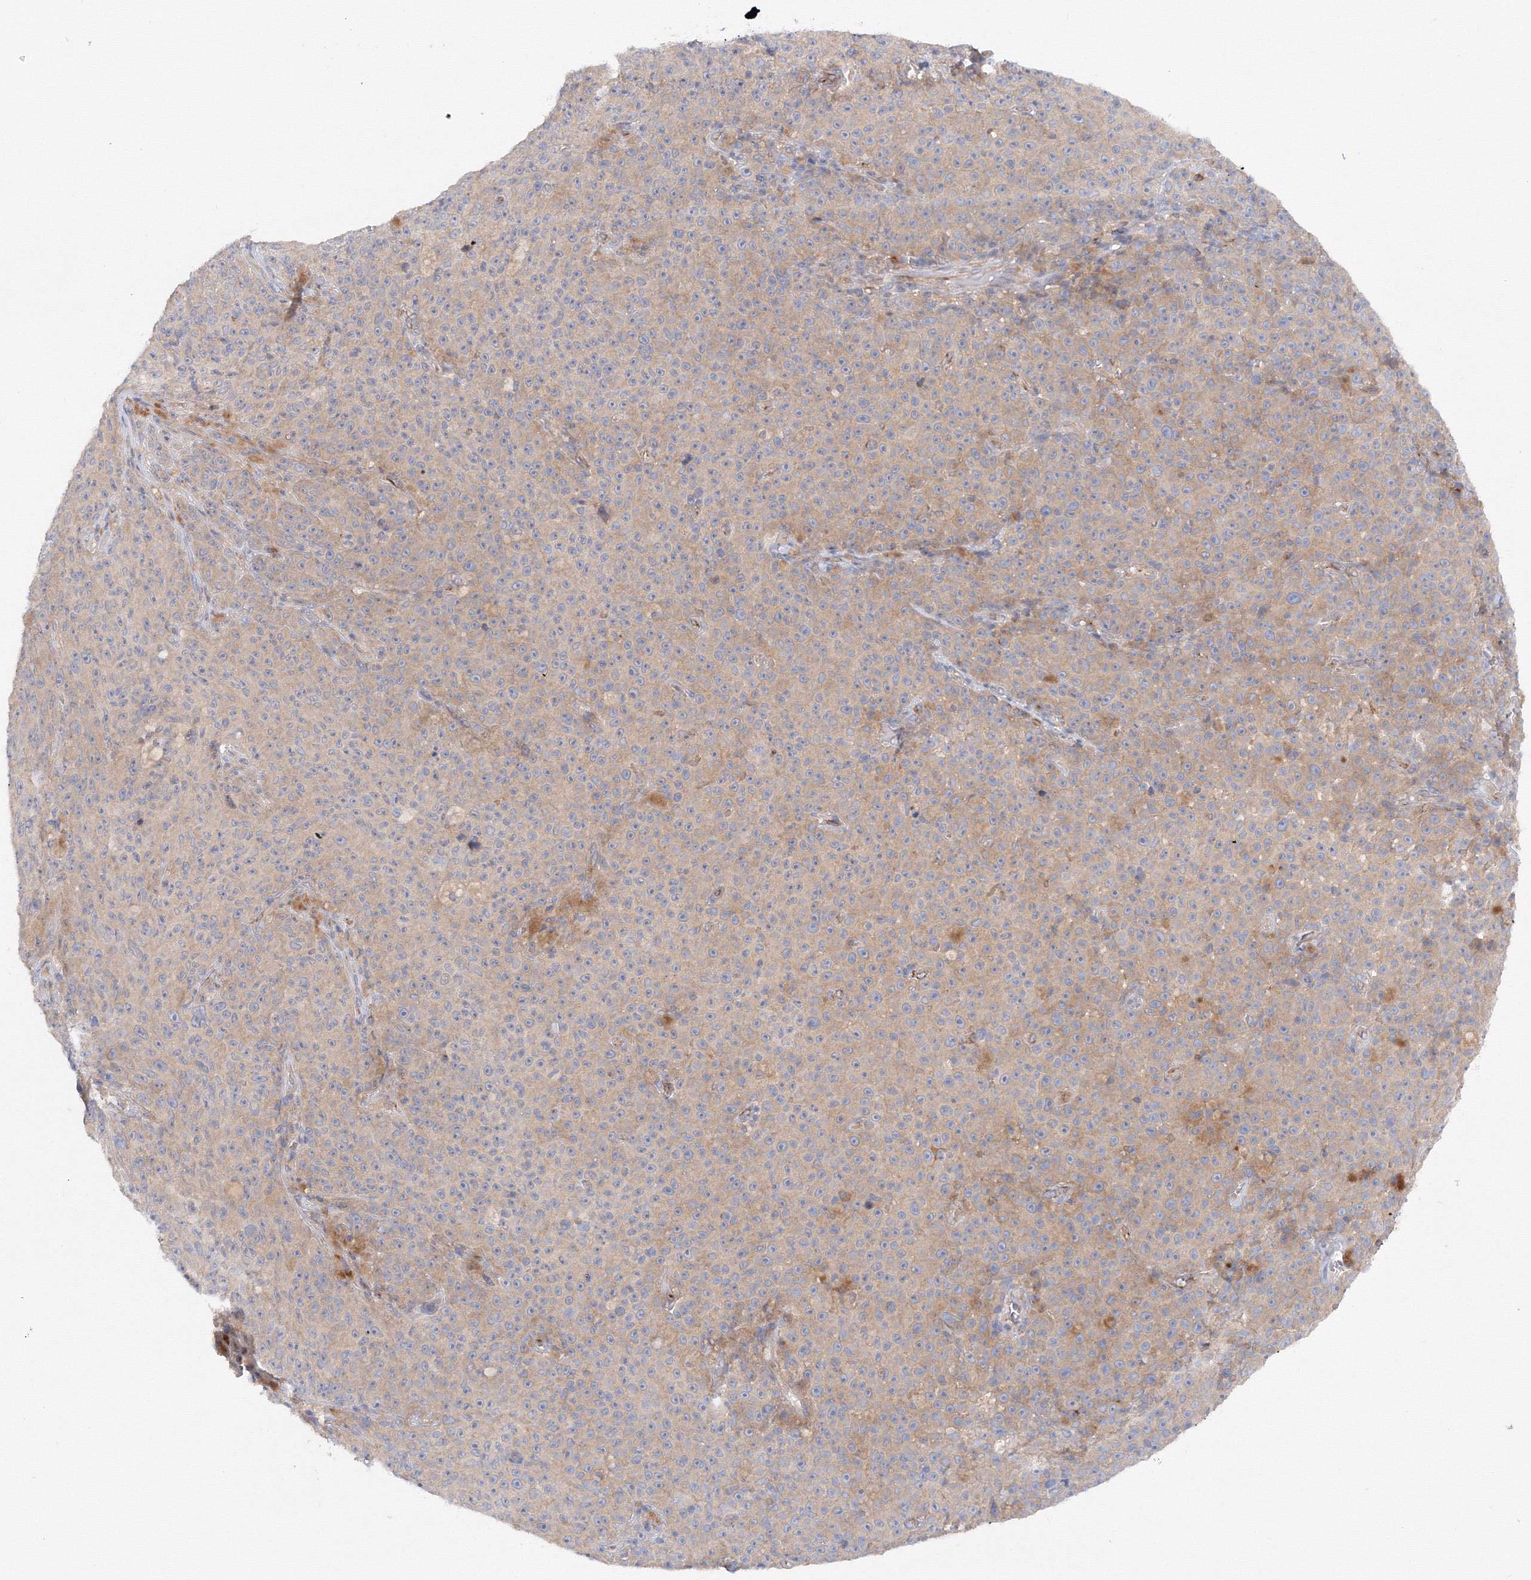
{"staining": {"intensity": "weak", "quantity": "<25%", "location": "cytoplasmic/membranous"}, "tissue": "melanoma", "cell_type": "Tumor cells", "image_type": "cancer", "snomed": [{"axis": "morphology", "description": "Malignant melanoma, NOS"}, {"axis": "topography", "description": "Skin"}], "caption": "Immunohistochemistry photomicrograph of human melanoma stained for a protein (brown), which reveals no expression in tumor cells.", "gene": "DIS3L2", "patient": {"sex": "female", "age": 82}}